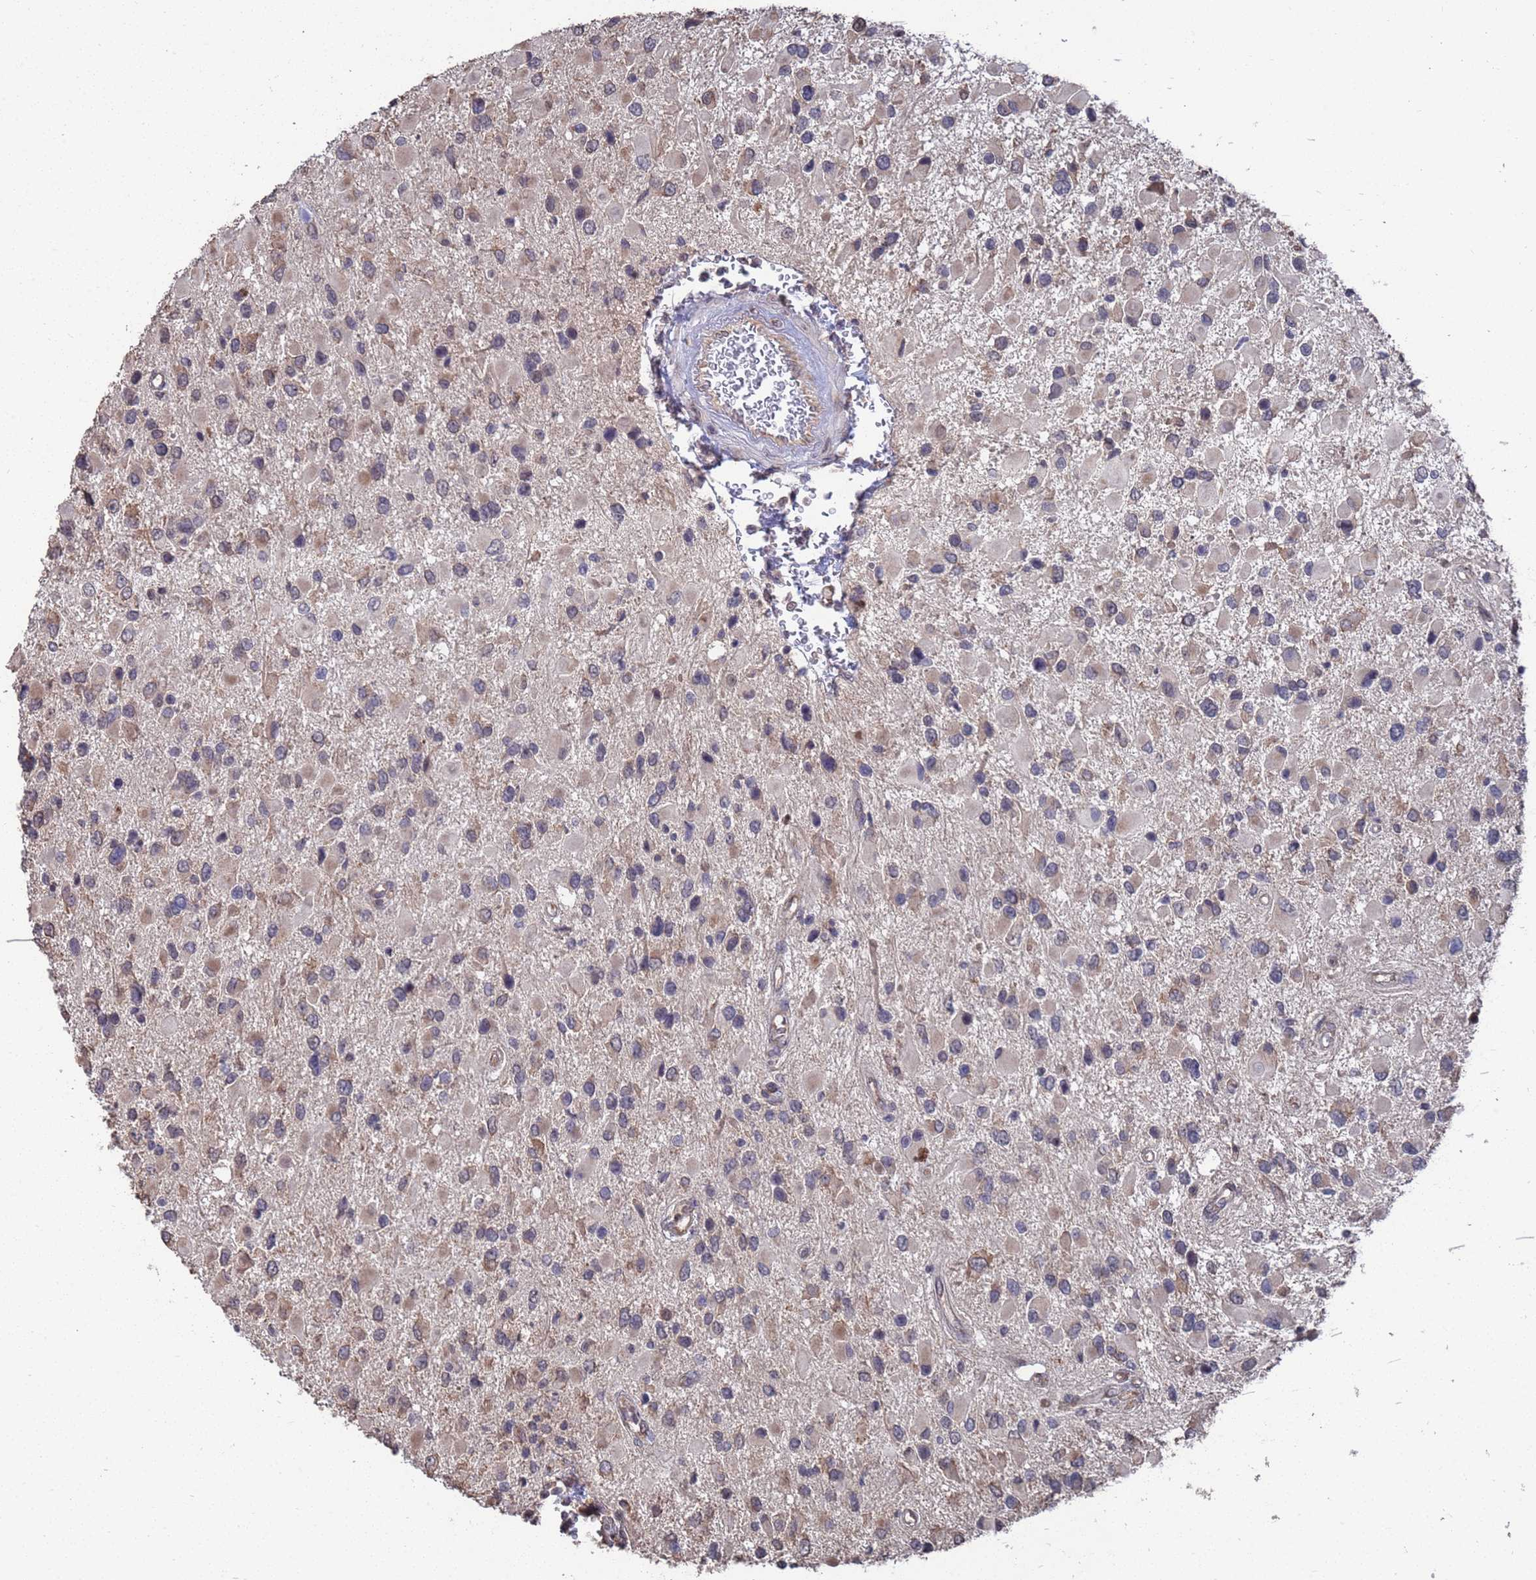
{"staining": {"intensity": "weak", "quantity": "25%-75%", "location": "cytoplasmic/membranous"}, "tissue": "glioma", "cell_type": "Tumor cells", "image_type": "cancer", "snomed": [{"axis": "morphology", "description": "Glioma, malignant, High grade"}, {"axis": "topography", "description": "Brain"}], "caption": "A histopathology image of human malignant glioma (high-grade) stained for a protein displays weak cytoplasmic/membranous brown staining in tumor cells.", "gene": "CFAP119", "patient": {"sex": "male", "age": 53}}